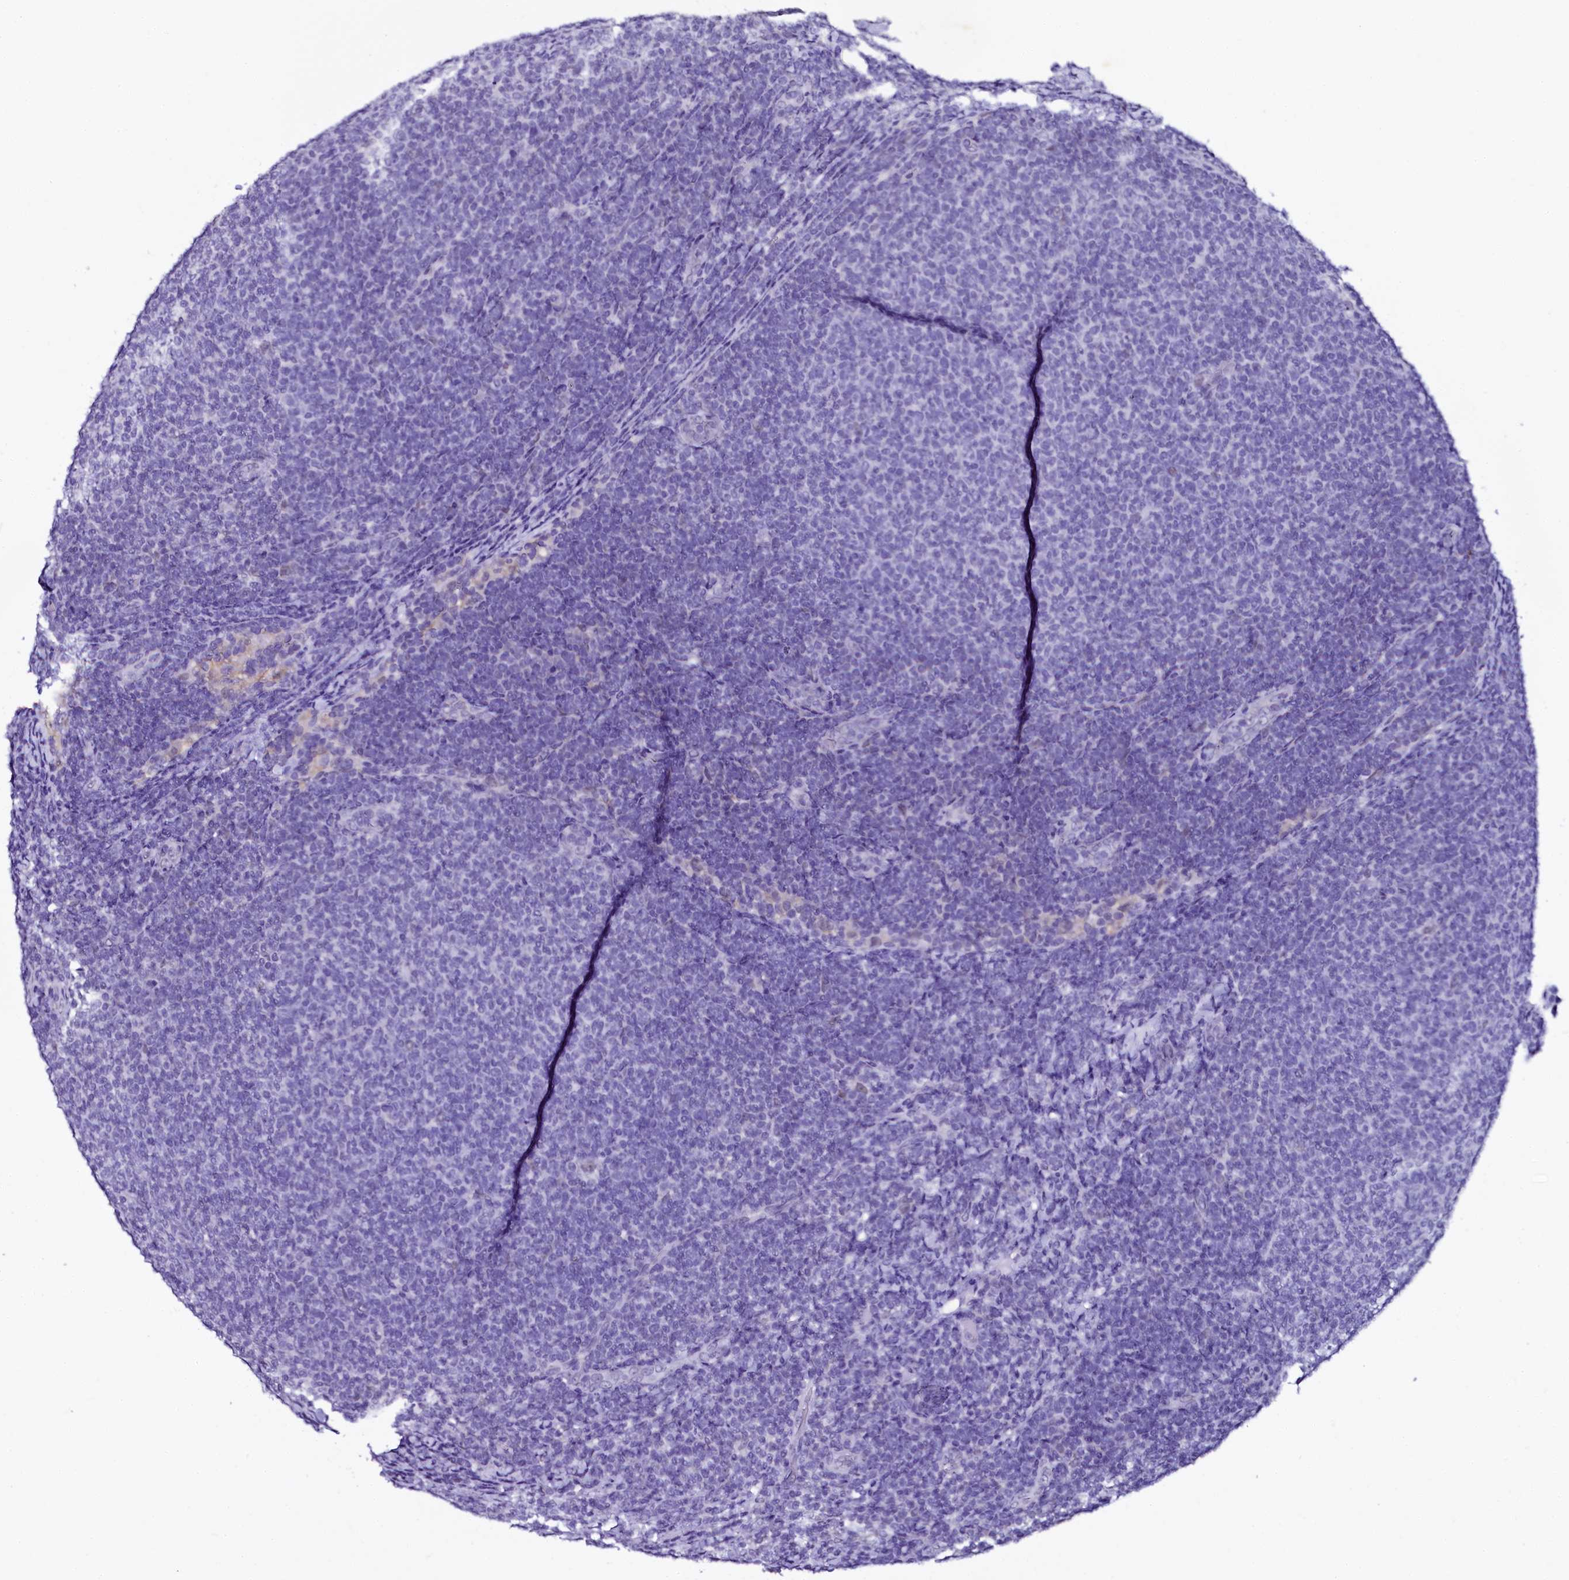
{"staining": {"intensity": "negative", "quantity": "none", "location": "none"}, "tissue": "lymphoma", "cell_type": "Tumor cells", "image_type": "cancer", "snomed": [{"axis": "morphology", "description": "Malignant lymphoma, non-Hodgkin's type, Low grade"}, {"axis": "topography", "description": "Lymph node"}], "caption": "Malignant lymphoma, non-Hodgkin's type (low-grade) stained for a protein using IHC exhibits no positivity tumor cells.", "gene": "SORD", "patient": {"sex": "male", "age": 66}}